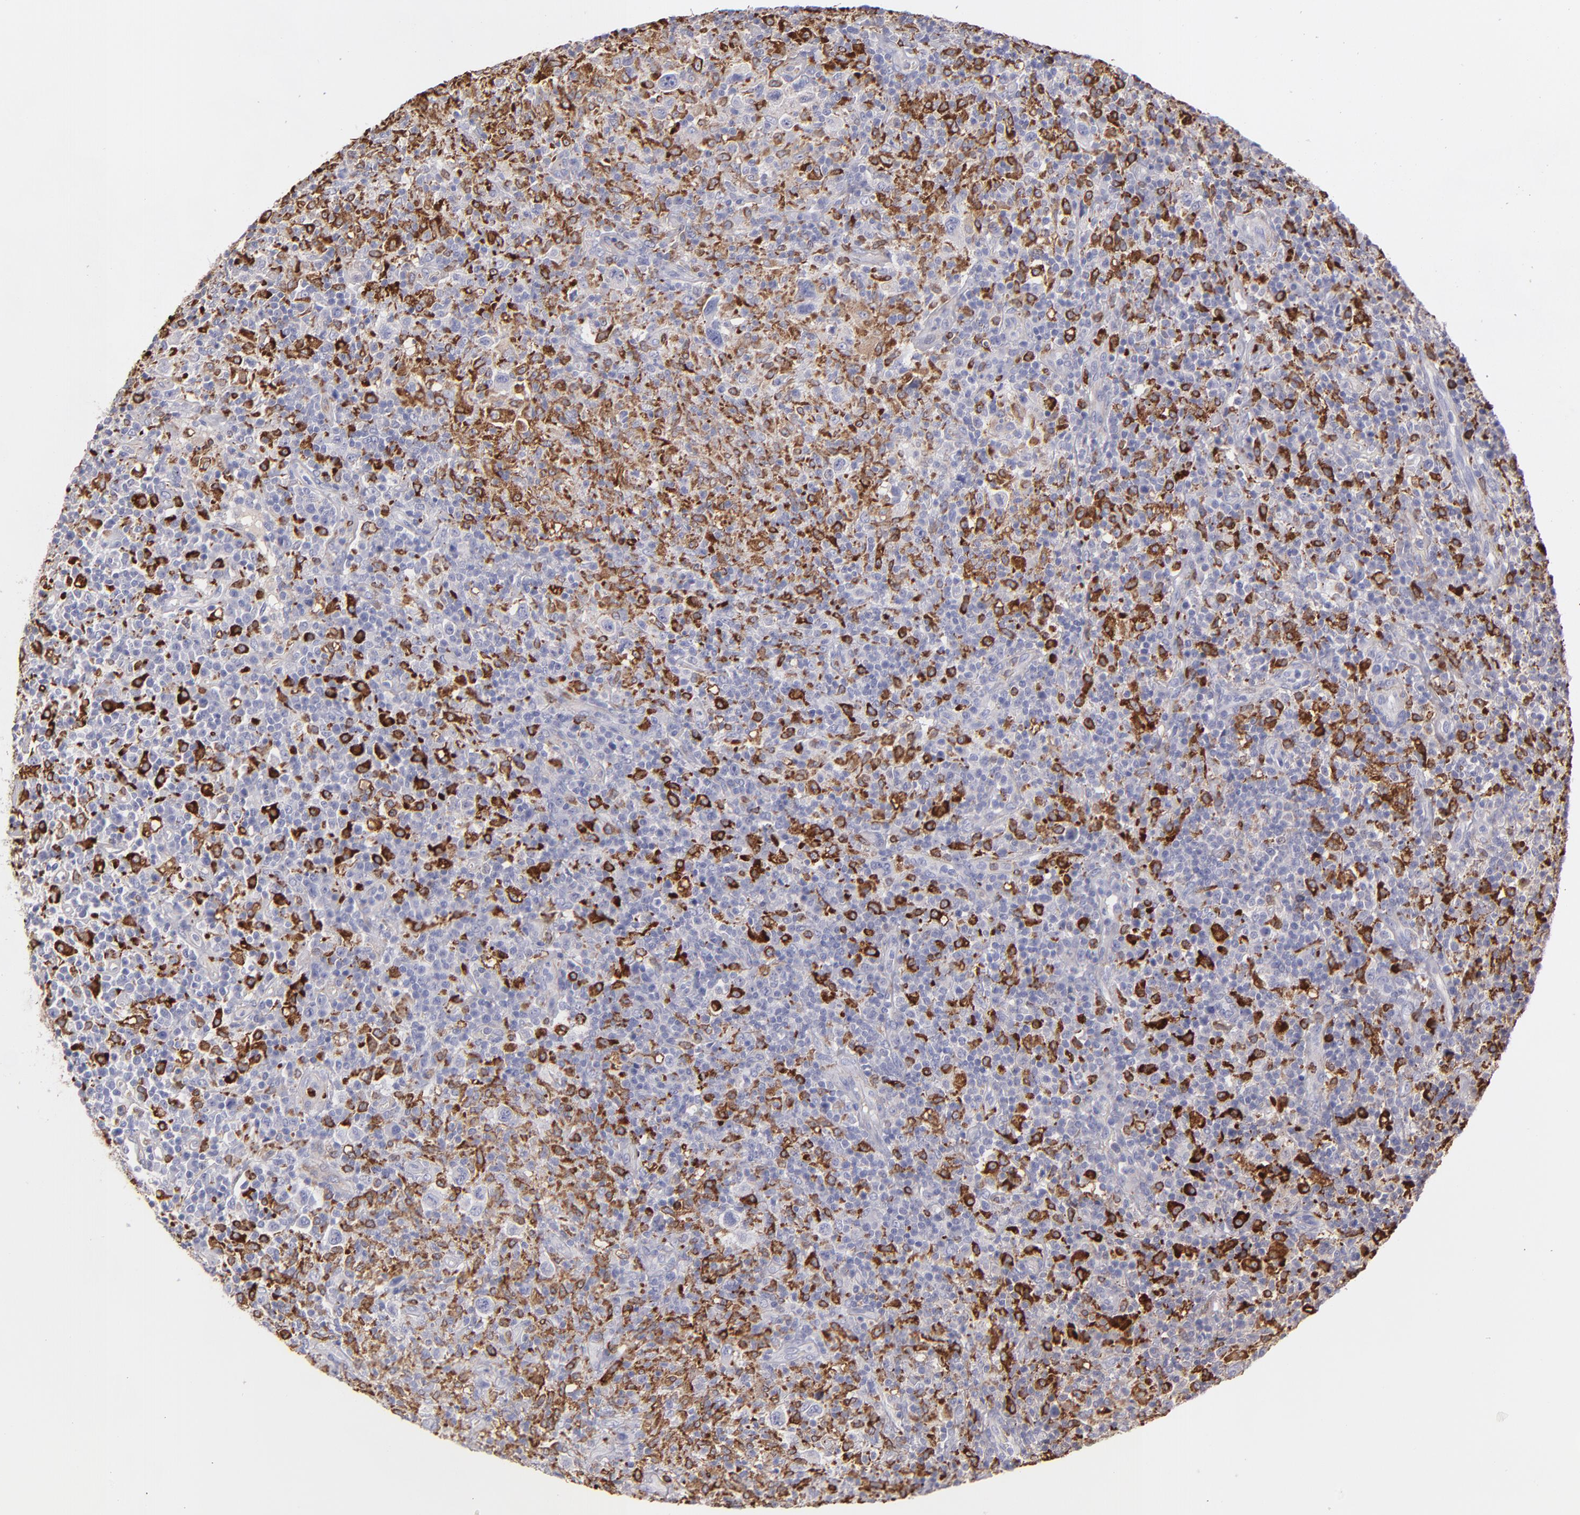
{"staining": {"intensity": "moderate", "quantity": "<25%", "location": "cytoplasmic/membranous"}, "tissue": "lymphoma", "cell_type": "Tumor cells", "image_type": "cancer", "snomed": [{"axis": "morphology", "description": "Hodgkin's disease, NOS"}, {"axis": "topography", "description": "Lymph node"}], "caption": "A brown stain highlights moderate cytoplasmic/membranous positivity of a protein in Hodgkin's disease tumor cells.", "gene": "C1QA", "patient": {"sex": "male", "age": 65}}